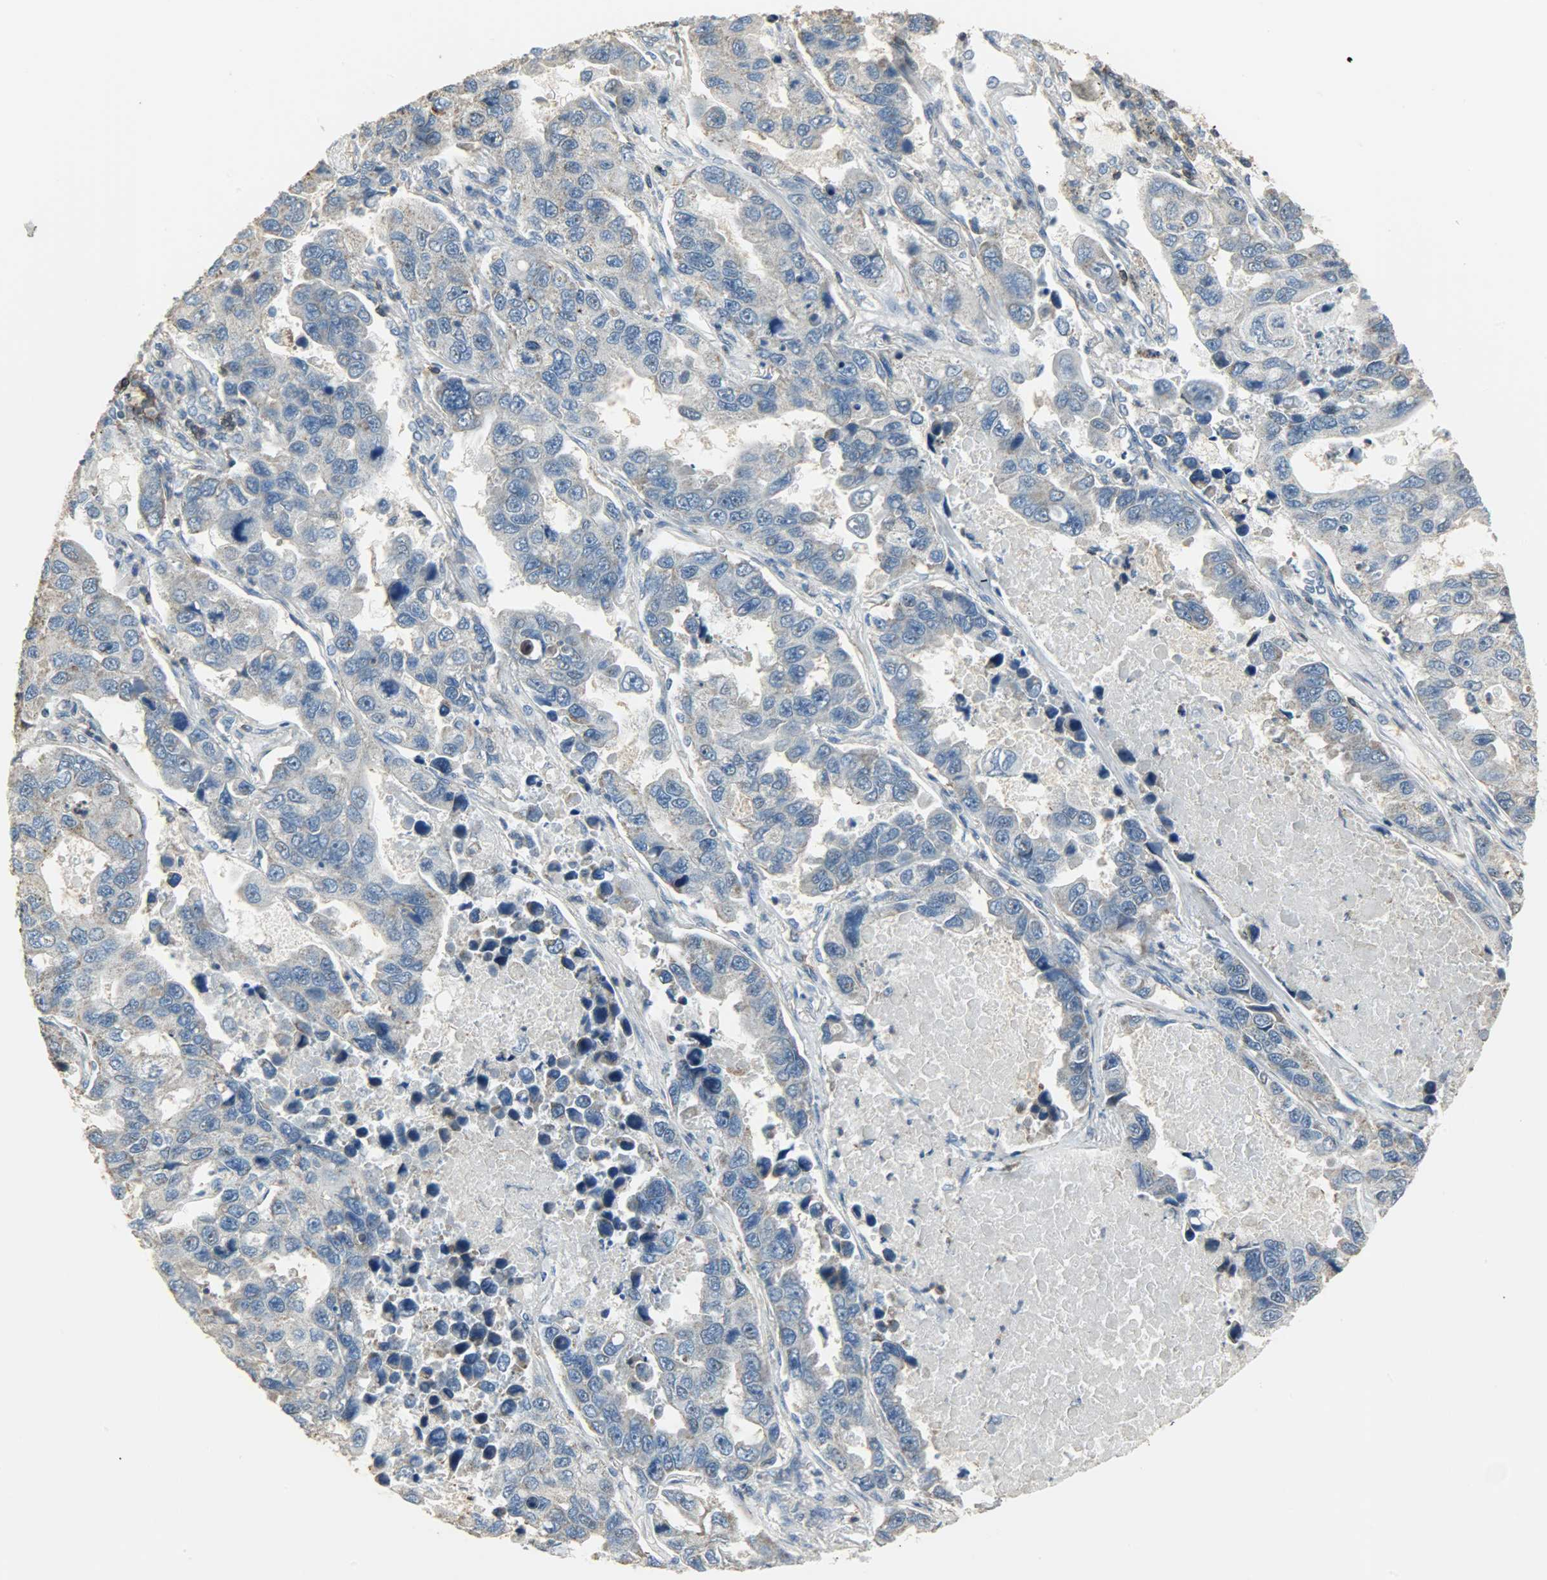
{"staining": {"intensity": "weak", "quantity": ">75%", "location": "cytoplasmic/membranous"}, "tissue": "lung cancer", "cell_type": "Tumor cells", "image_type": "cancer", "snomed": [{"axis": "morphology", "description": "Adenocarcinoma, NOS"}, {"axis": "topography", "description": "Lung"}], "caption": "High-power microscopy captured an immunohistochemistry histopathology image of lung adenocarcinoma, revealing weak cytoplasmic/membranous staining in approximately >75% of tumor cells. The protein is shown in brown color, while the nuclei are stained blue.", "gene": "DNAJA4", "patient": {"sex": "male", "age": 64}}